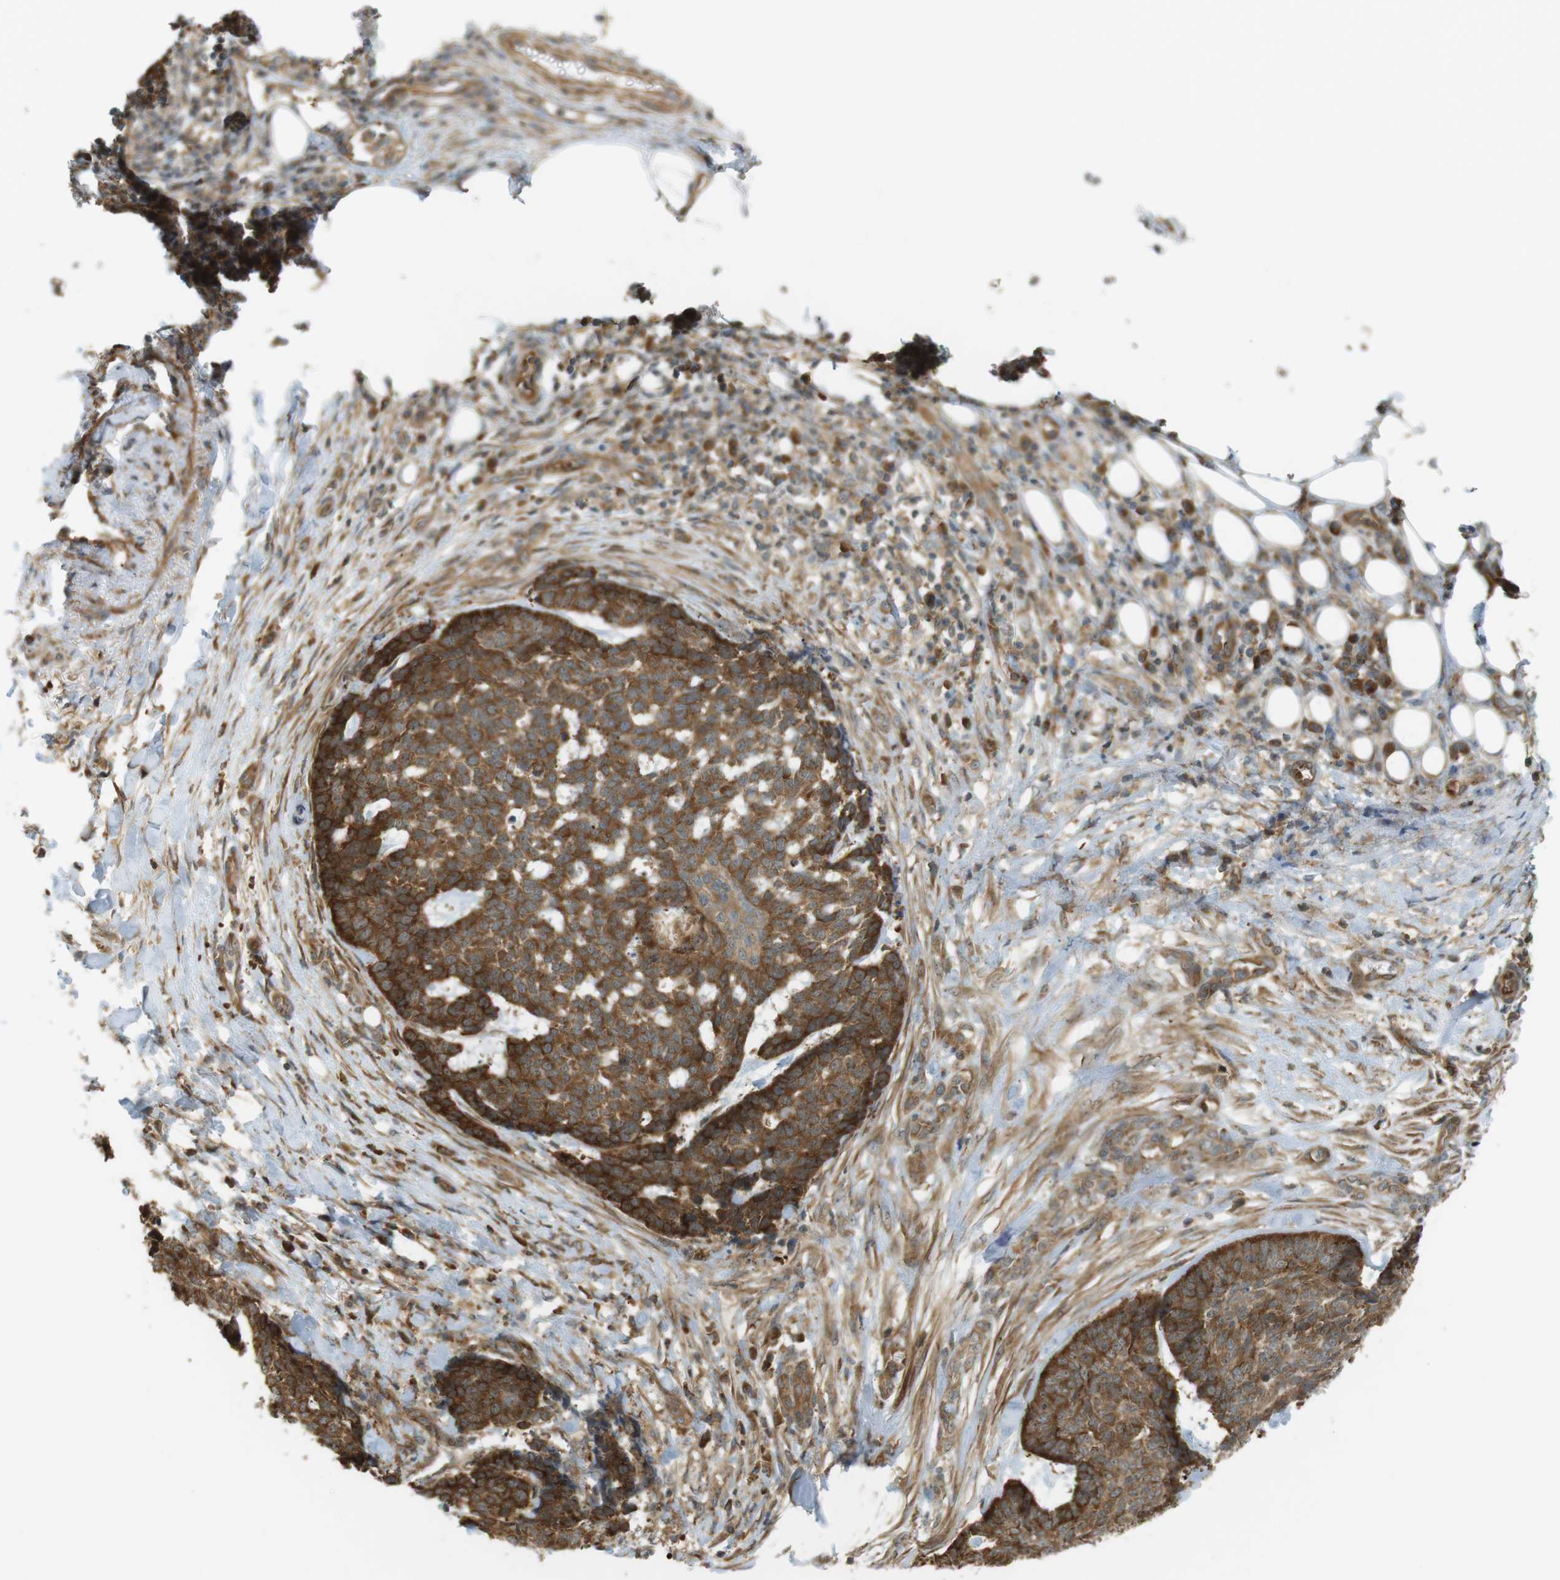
{"staining": {"intensity": "strong", "quantity": ">75%", "location": "cytoplasmic/membranous,nuclear"}, "tissue": "skin cancer", "cell_type": "Tumor cells", "image_type": "cancer", "snomed": [{"axis": "morphology", "description": "Basal cell carcinoma"}, {"axis": "topography", "description": "Skin"}], "caption": "Strong cytoplasmic/membranous and nuclear staining is present in approximately >75% of tumor cells in basal cell carcinoma (skin). (DAB (3,3'-diaminobenzidine) IHC, brown staining for protein, blue staining for nuclei).", "gene": "PA2G4", "patient": {"sex": "male", "age": 84}}